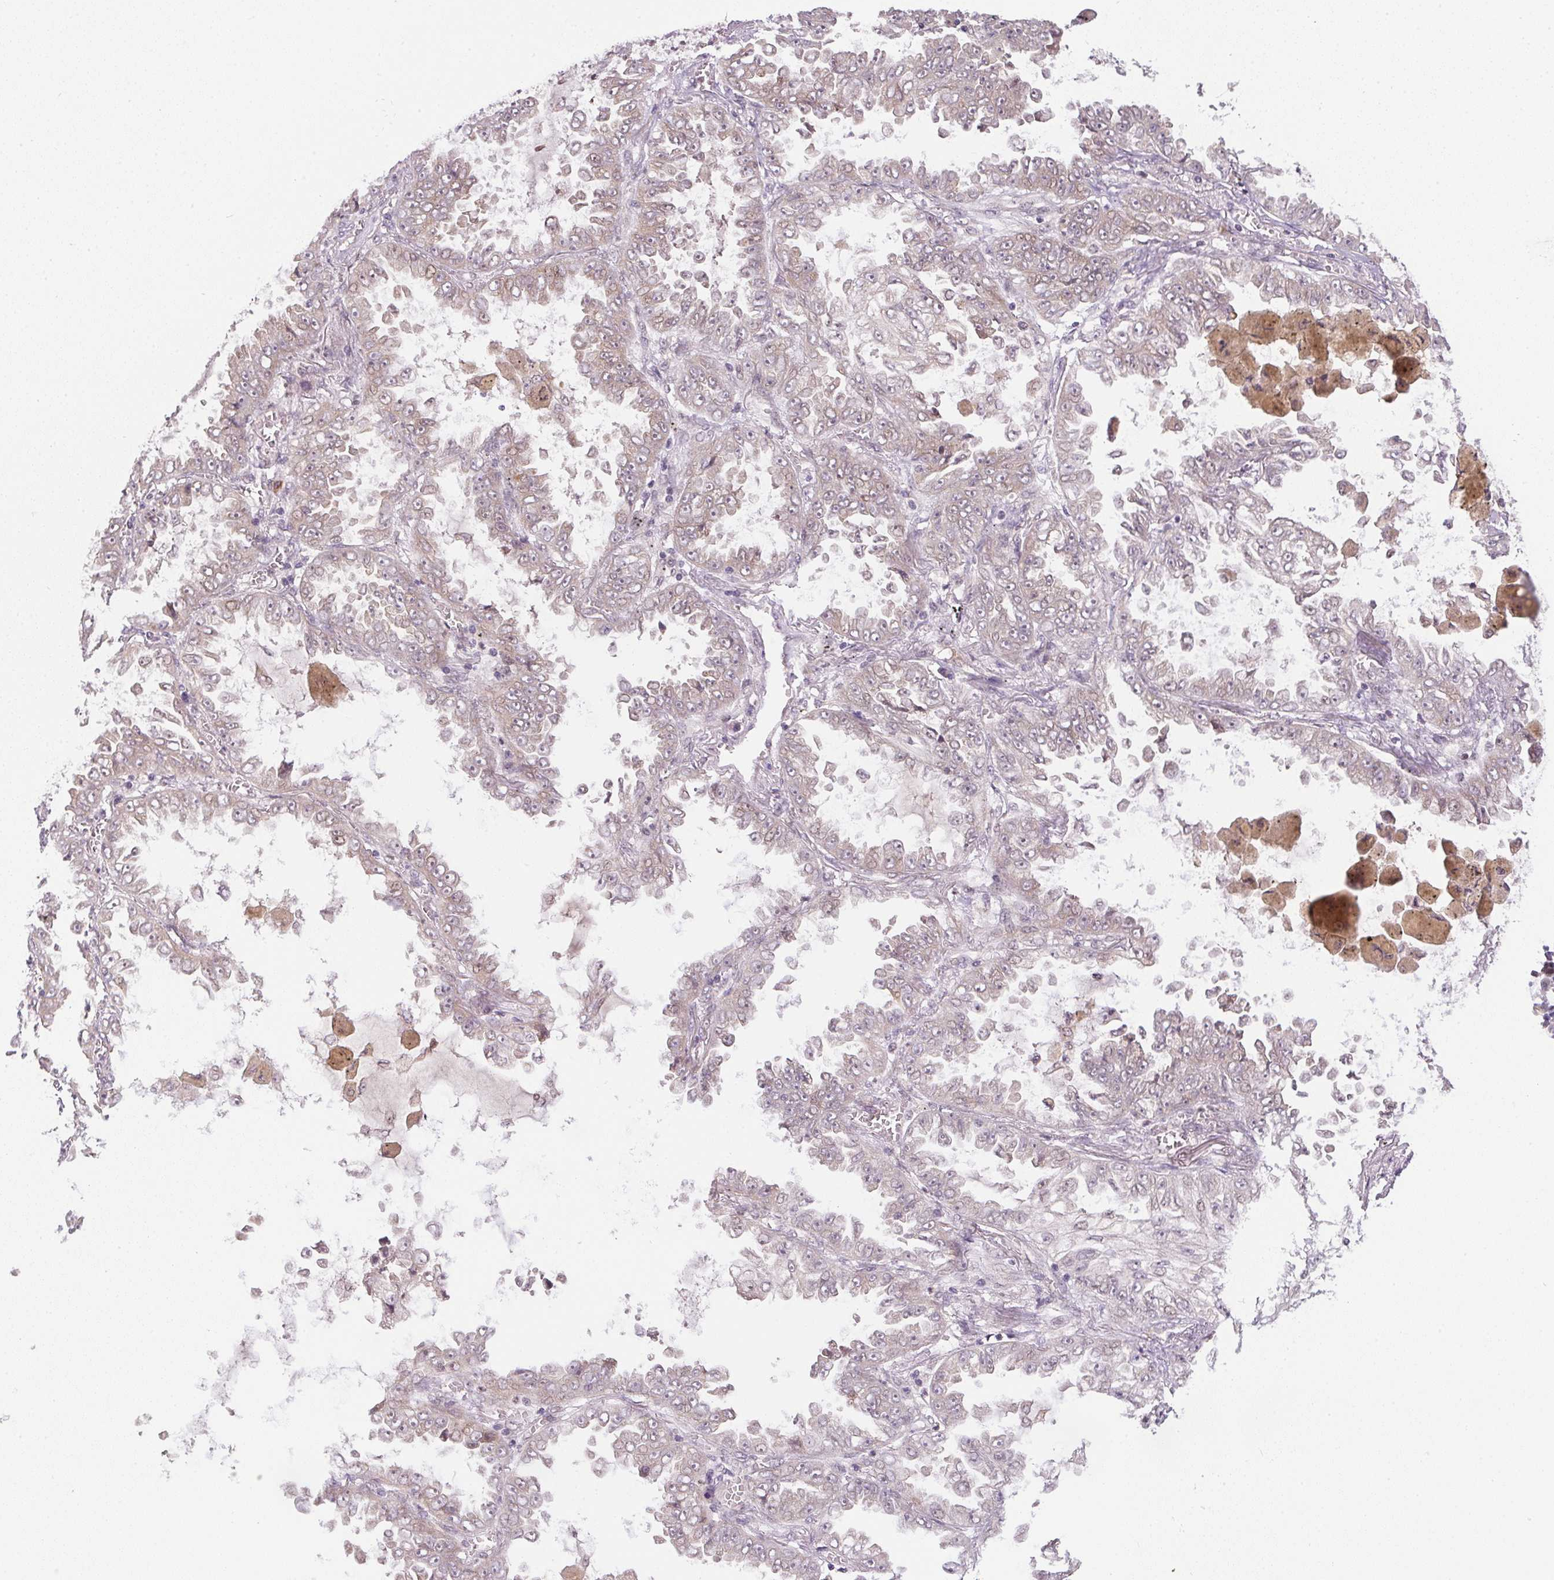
{"staining": {"intensity": "weak", "quantity": "25%-75%", "location": "cytoplasmic/membranous,nuclear"}, "tissue": "lung cancer", "cell_type": "Tumor cells", "image_type": "cancer", "snomed": [{"axis": "morphology", "description": "Adenocarcinoma, NOS"}, {"axis": "topography", "description": "Lung"}], "caption": "Protein positivity by immunohistochemistry (IHC) exhibits weak cytoplasmic/membranous and nuclear expression in about 25%-75% of tumor cells in adenocarcinoma (lung).", "gene": "CFAP92", "patient": {"sex": "female", "age": 52}}